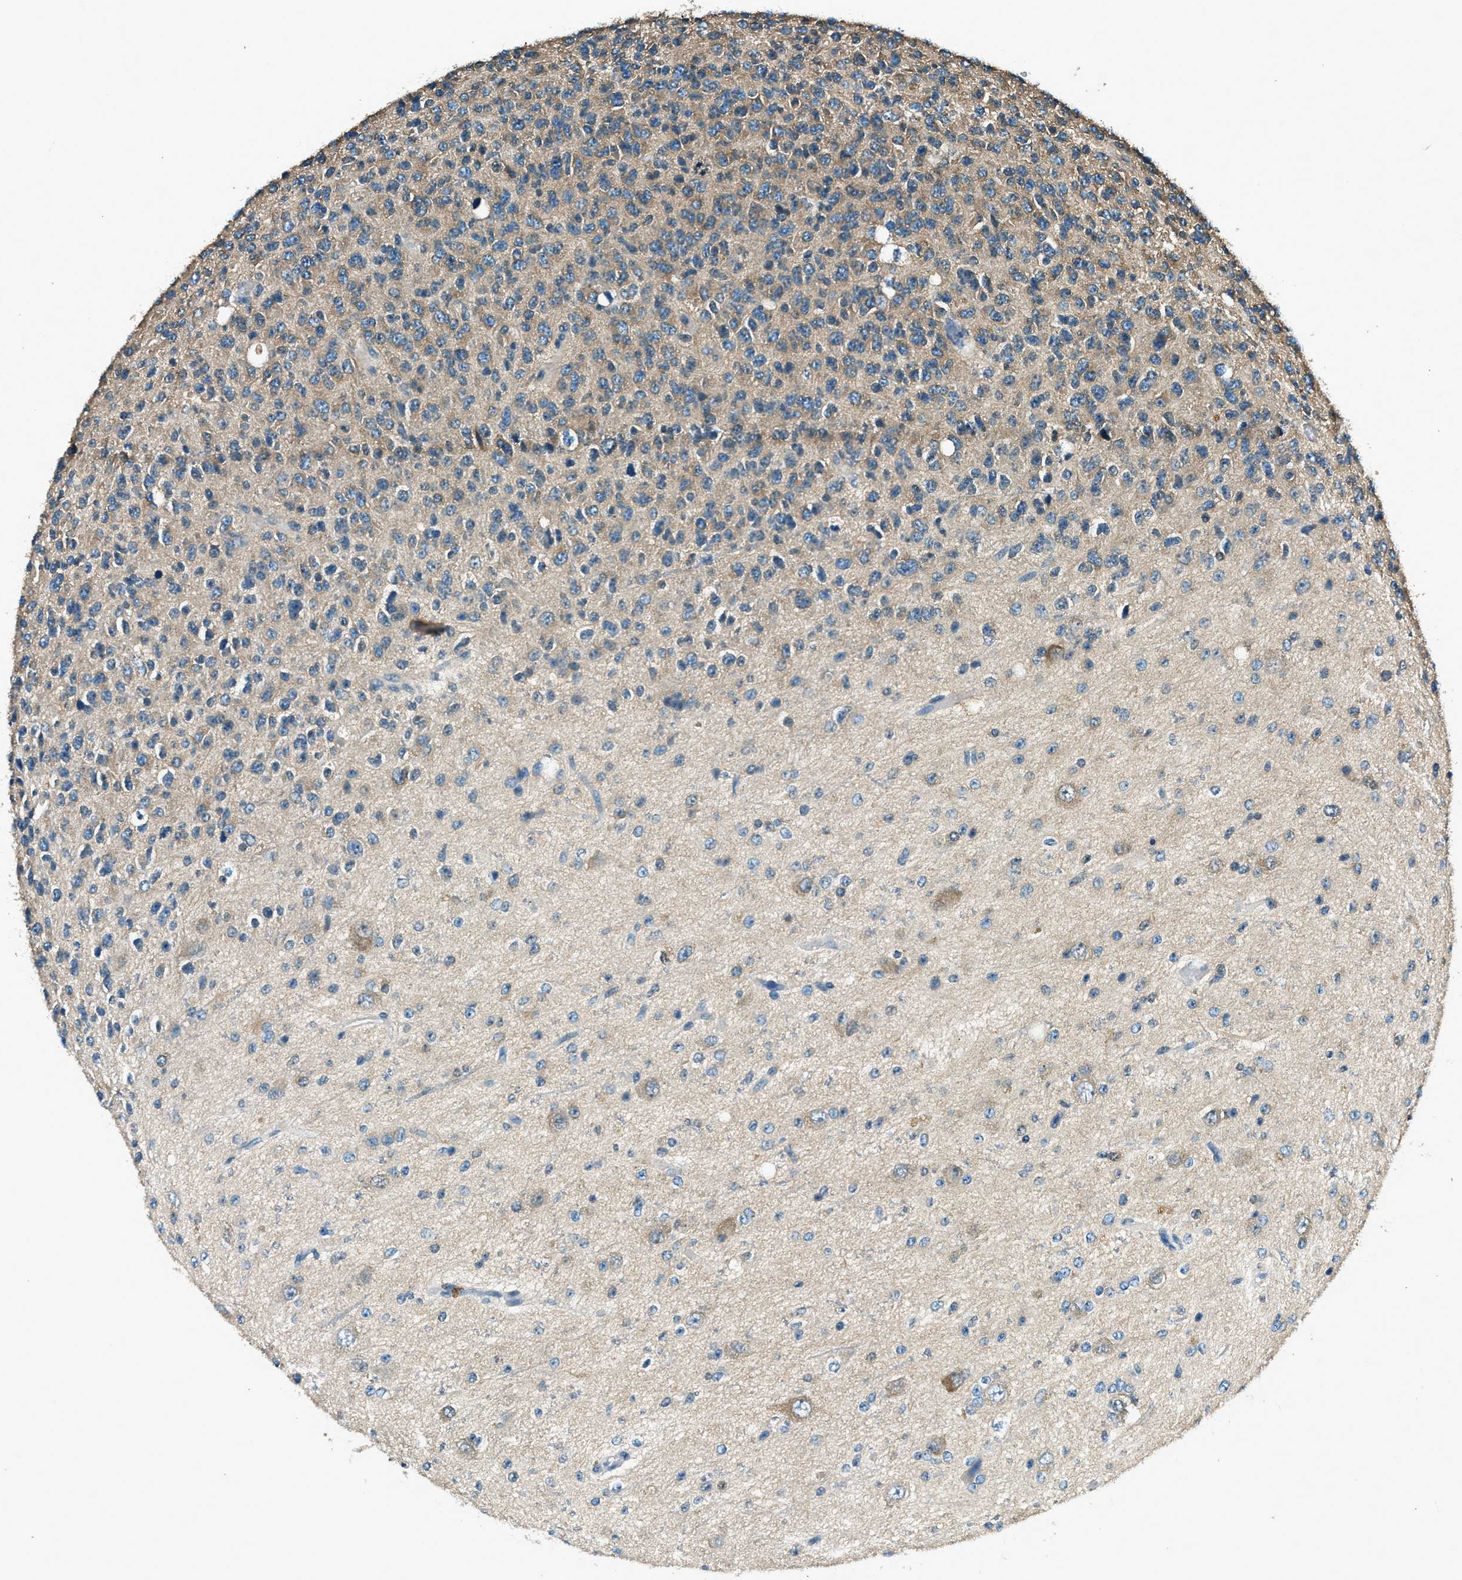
{"staining": {"intensity": "weak", "quantity": "25%-75%", "location": "cytoplasmic/membranous"}, "tissue": "glioma", "cell_type": "Tumor cells", "image_type": "cancer", "snomed": [{"axis": "morphology", "description": "Glioma, malignant, High grade"}, {"axis": "topography", "description": "pancreas cauda"}], "caption": "The photomicrograph demonstrates immunohistochemical staining of glioma. There is weak cytoplasmic/membranous positivity is present in approximately 25%-75% of tumor cells.", "gene": "ARFGAP2", "patient": {"sex": "male", "age": 60}}